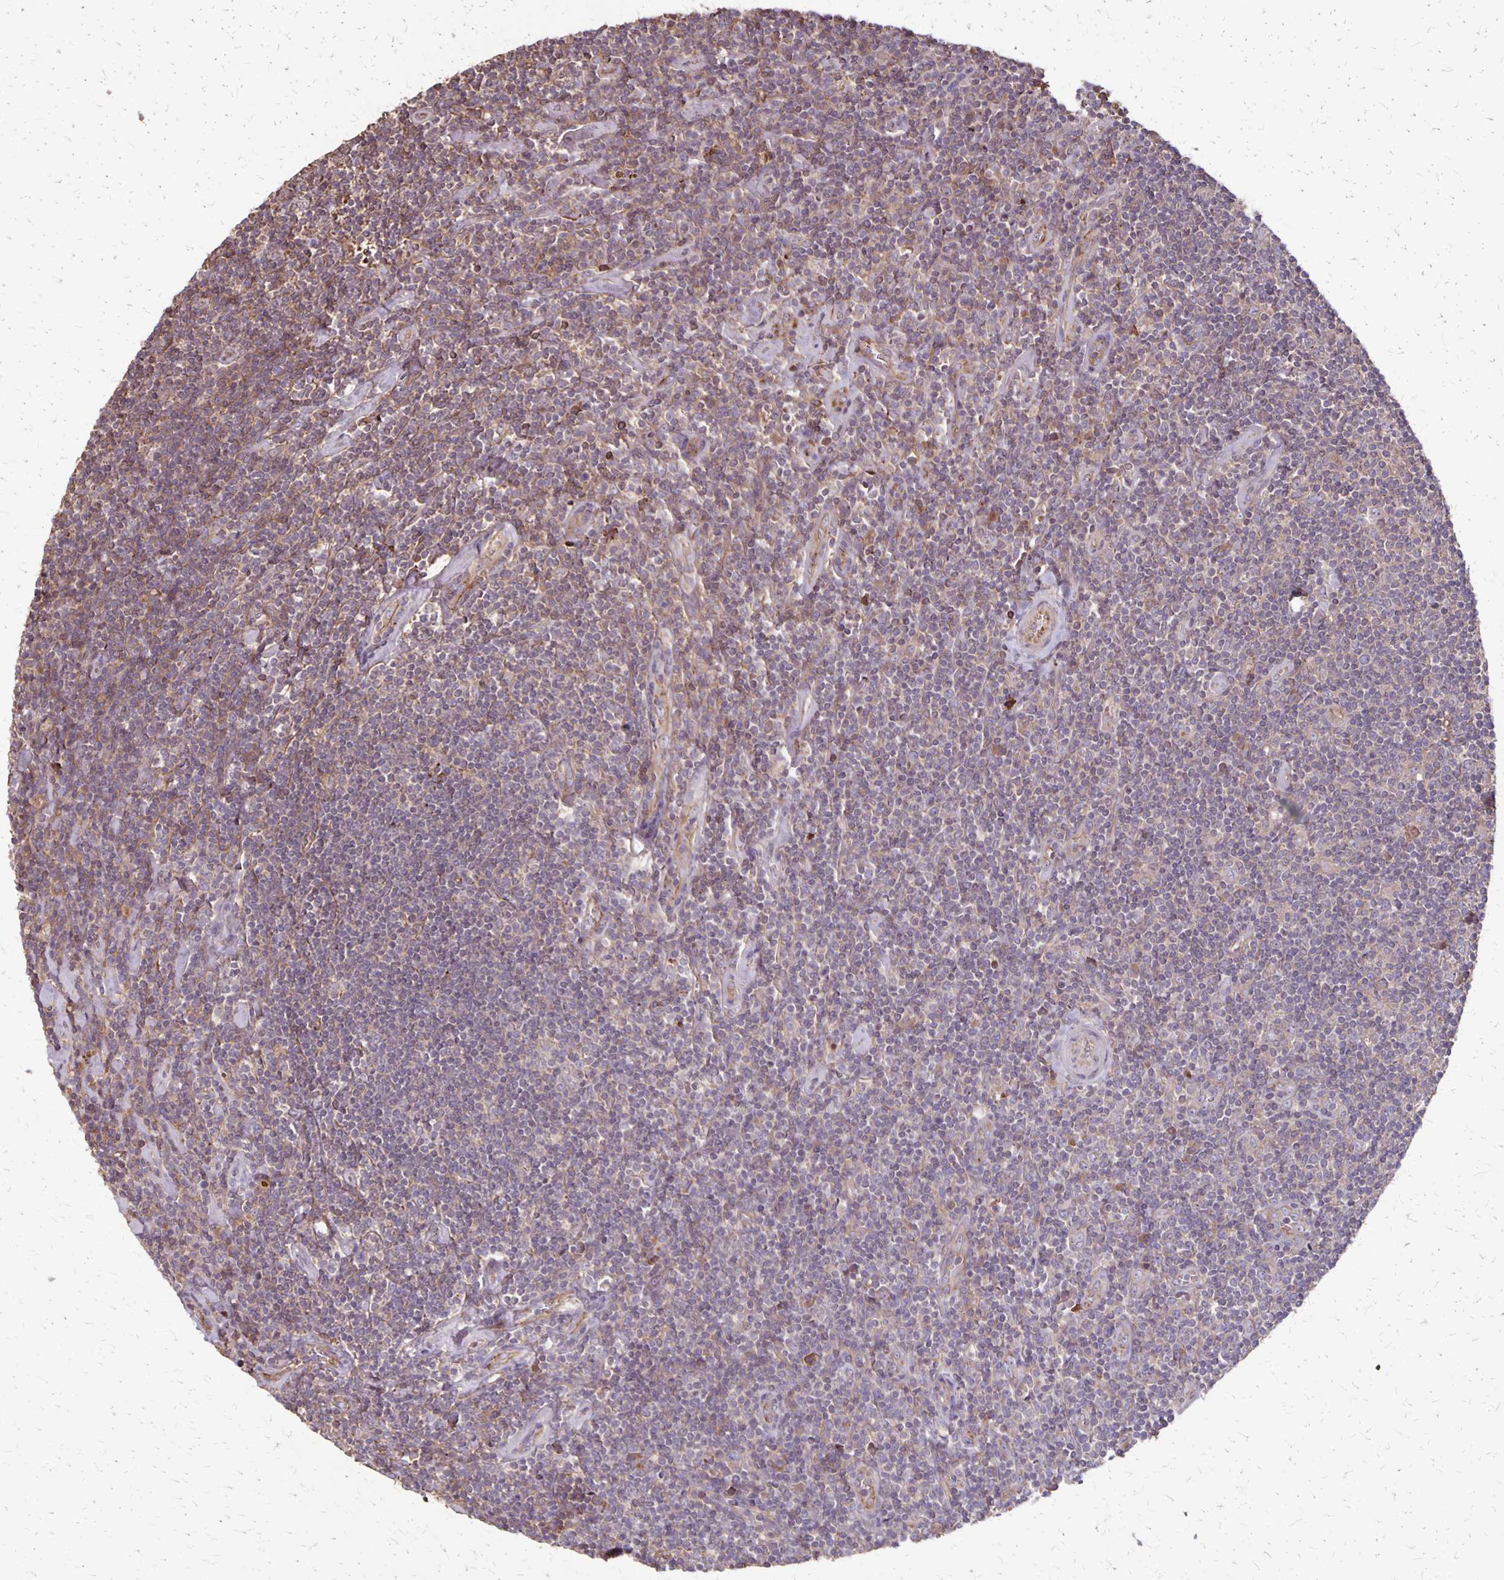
{"staining": {"intensity": "weak", "quantity": "<25%", "location": "cytoplasmic/membranous"}, "tissue": "lymphoma", "cell_type": "Tumor cells", "image_type": "cancer", "snomed": [{"axis": "morphology", "description": "Hodgkin's disease, NOS"}, {"axis": "topography", "description": "Lymph node"}], "caption": "DAB (3,3'-diaminobenzidine) immunohistochemical staining of Hodgkin's disease demonstrates no significant staining in tumor cells. (DAB immunohistochemistry with hematoxylin counter stain).", "gene": "PROM2", "patient": {"sex": "male", "age": 40}}